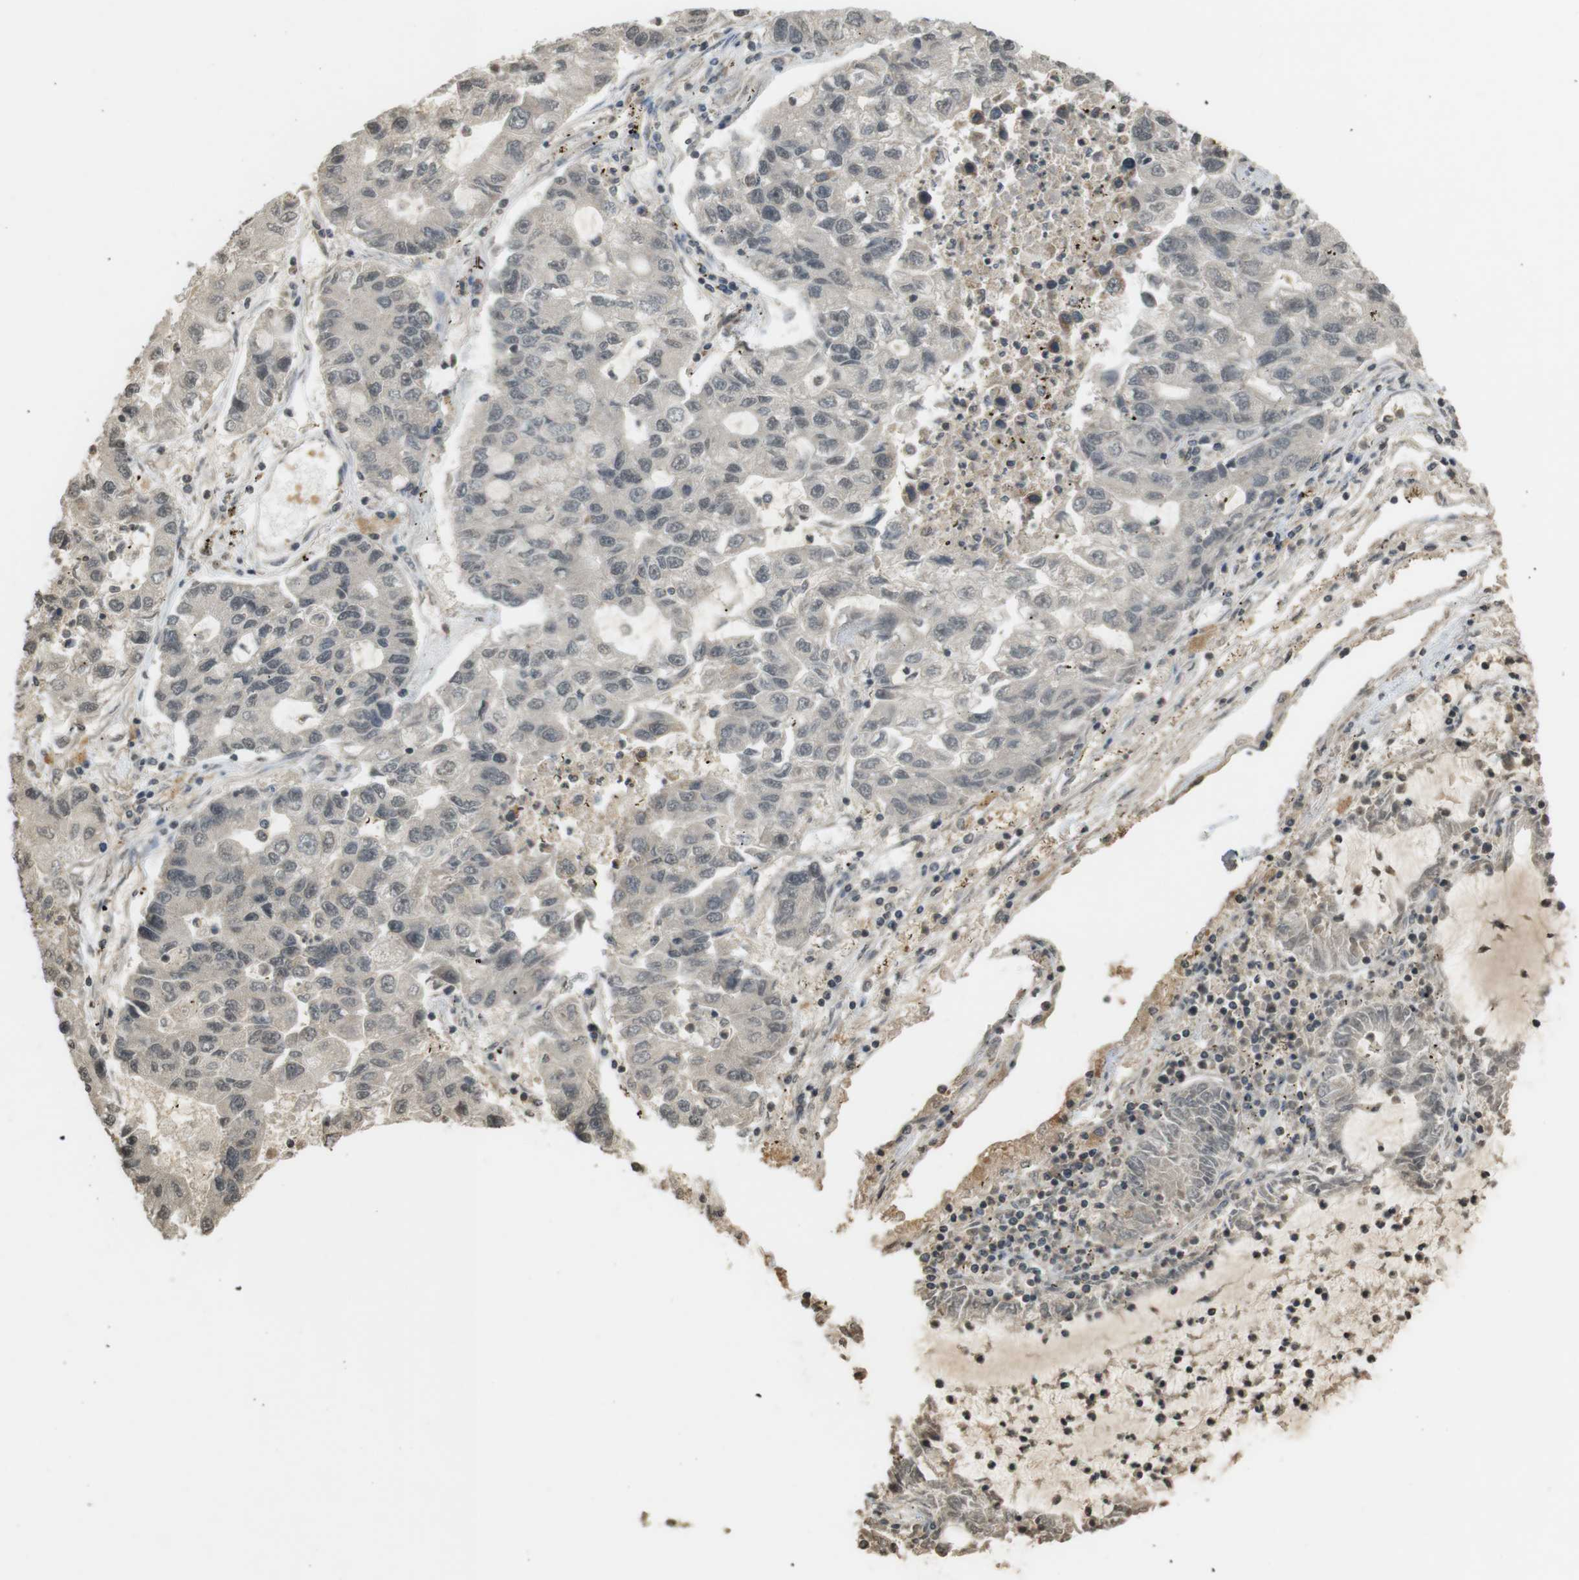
{"staining": {"intensity": "negative", "quantity": "none", "location": "none"}, "tissue": "lung cancer", "cell_type": "Tumor cells", "image_type": "cancer", "snomed": [{"axis": "morphology", "description": "Adenocarcinoma, NOS"}, {"axis": "topography", "description": "Lung"}], "caption": "The photomicrograph displays no staining of tumor cells in lung cancer (adenocarcinoma). The staining is performed using DAB brown chromogen with nuclei counter-stained in using hematoxylin.", "gene": "SRR", "patient": {"sex": "female", "age": 51}}